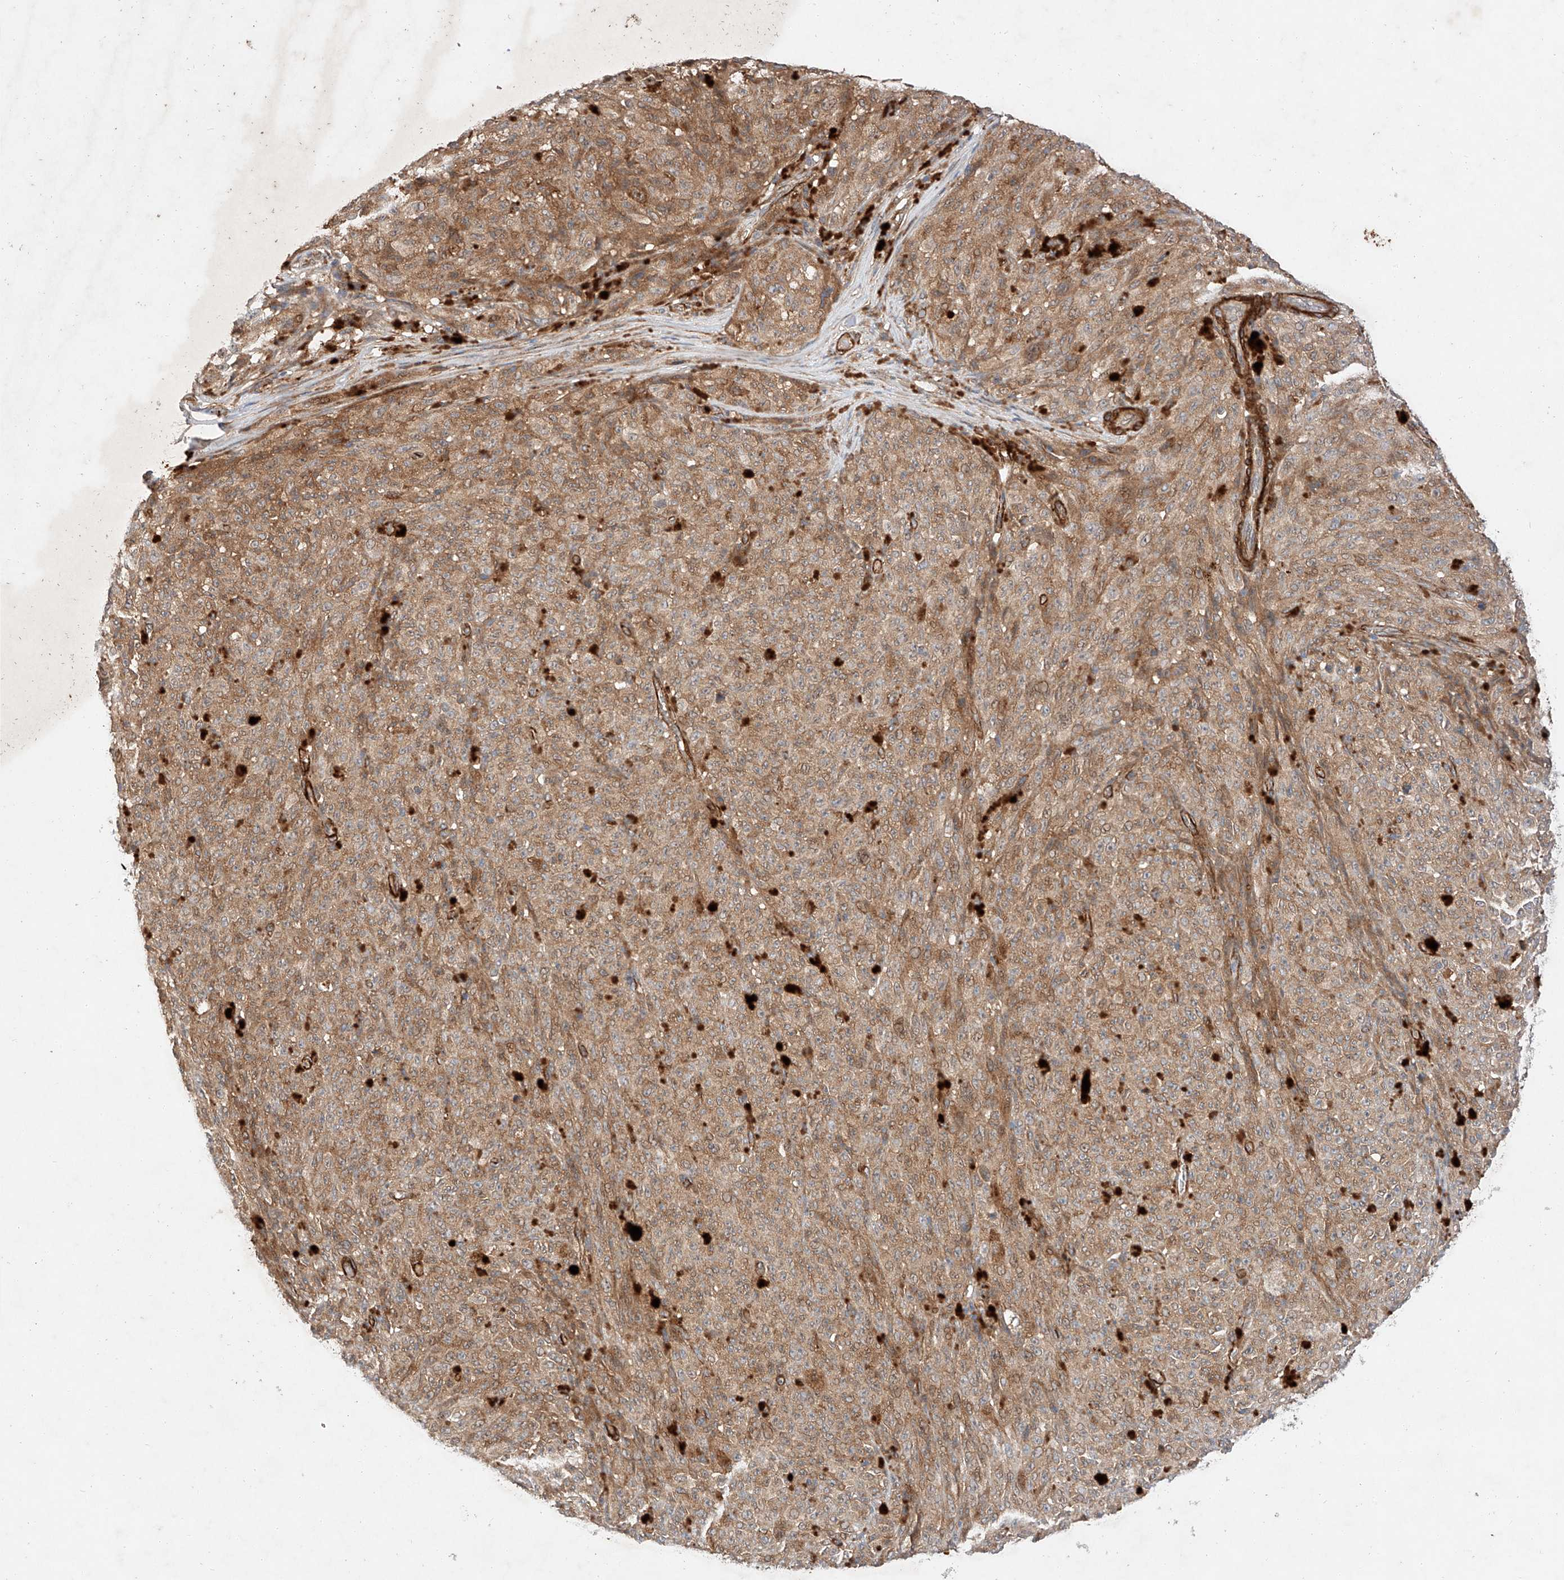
{"staining": {"intensity": "moderate", "quantity": ">75%", "location": "cytoplasmic/membranous"}, "tissue": "melanoma", "cell_type": "Tumor cells", "image_type": "cancer", "snomed": [{"axis": "morphology", "description": "Malignant melanoma, NOS"}, {"axis": "topography", "description": "Skin"}], "caption": "Protein expression analysis of human malignant melanoma reveals moderate cytoplasmic/membranous staining in approximately >75% of tumor cells.", "gene": "RAB23", "patient": {"sex": "female", "age": 82}}